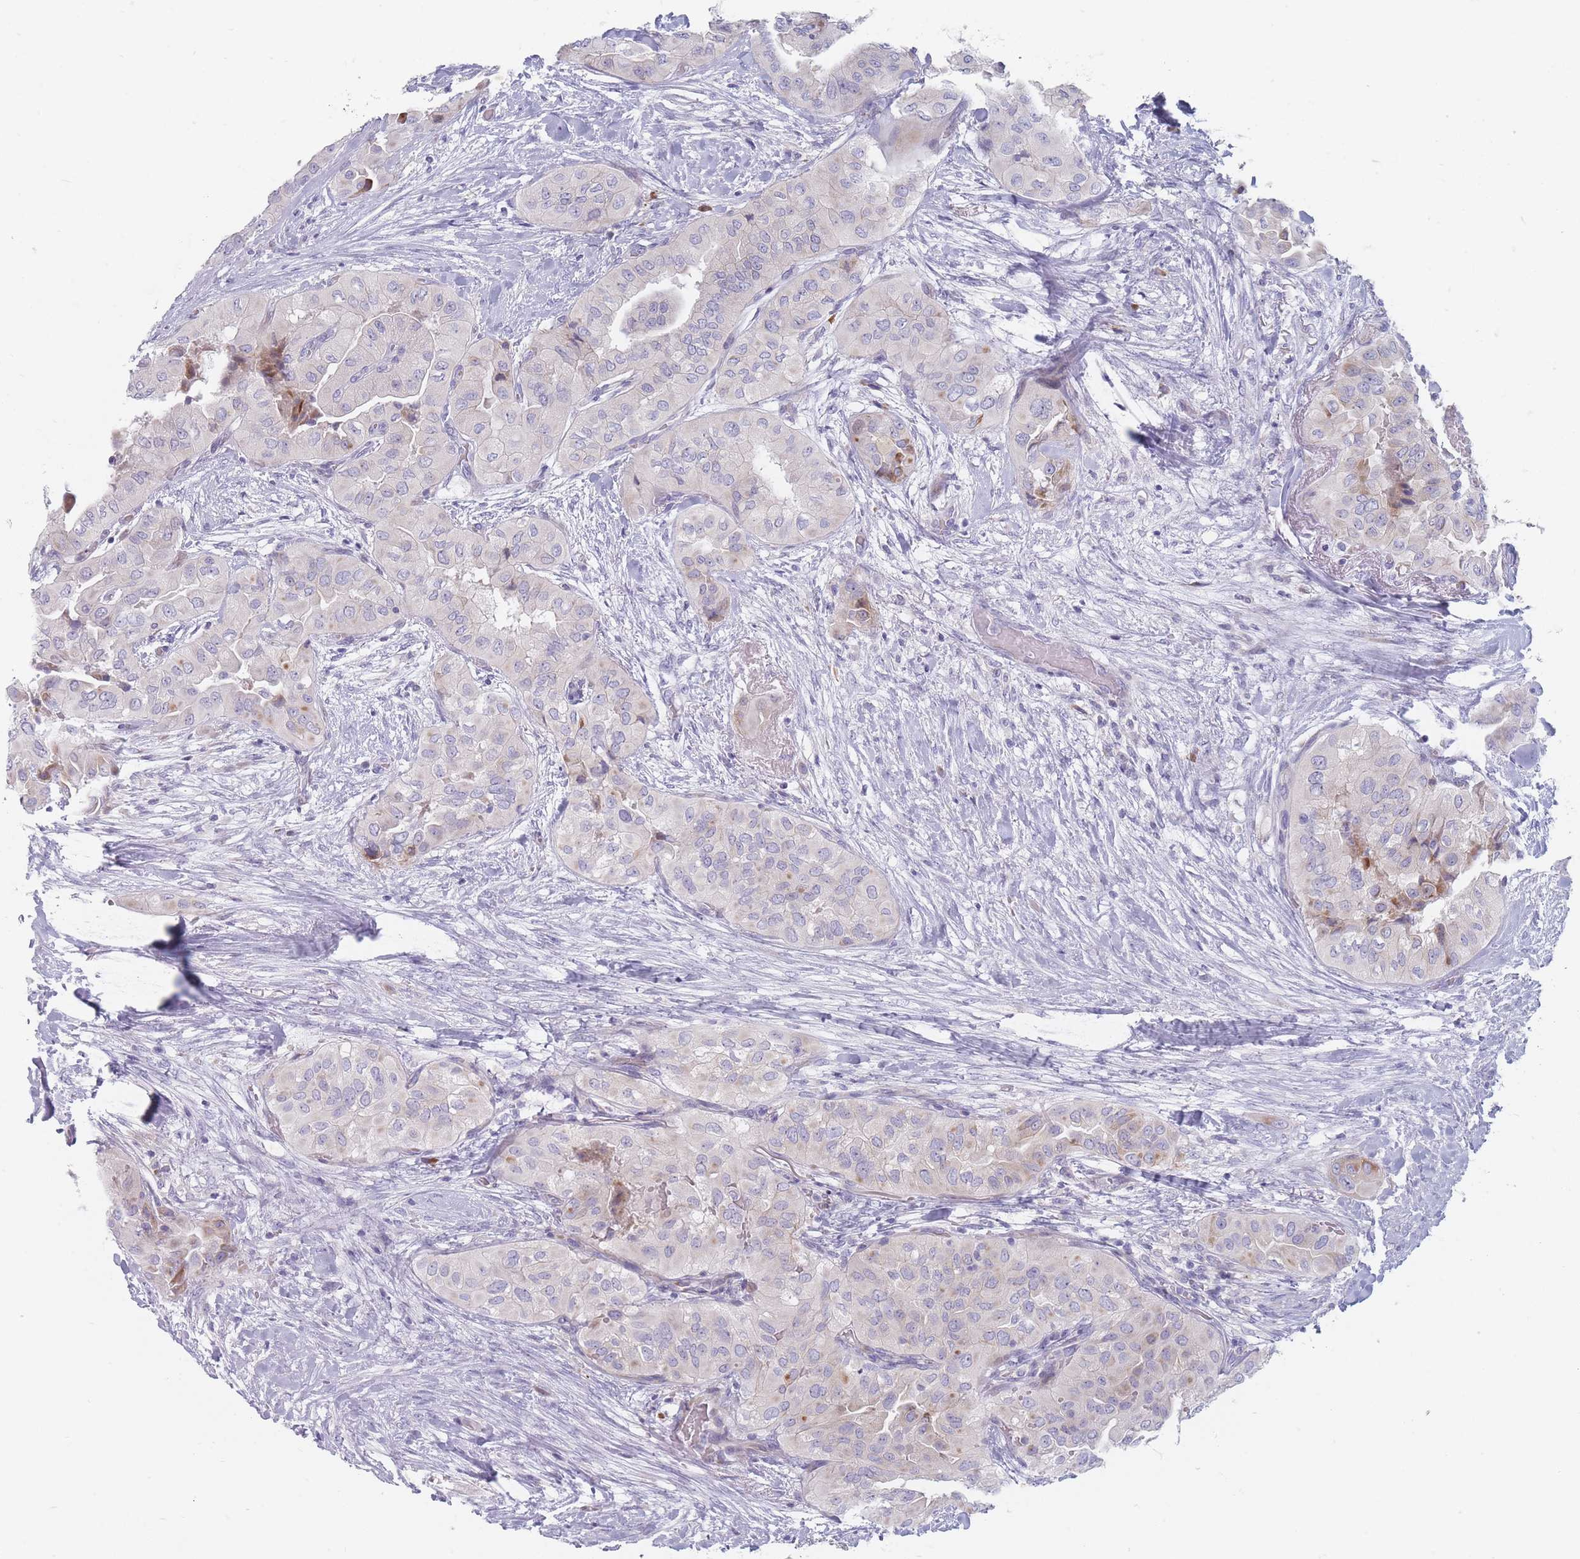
{"staining": {"intensity": "weak", "quantity": "<25%", "location": "cytoplasmic/membranous"}, "tissue": "head and neck cancer", "cell_type": "Tumor cells", "image_type": "cancer", "snomed": [{"axis": "morphology", "description": "Adenocarcinoma, NOS"}, {"axis": "topography", "description": "Head-Neck"}], "caption": "Tumor cells are negative for protein expression in human head and neck cancer.", "gene": "SPATS1", "patient": {"sex": "male", "age": 66}}